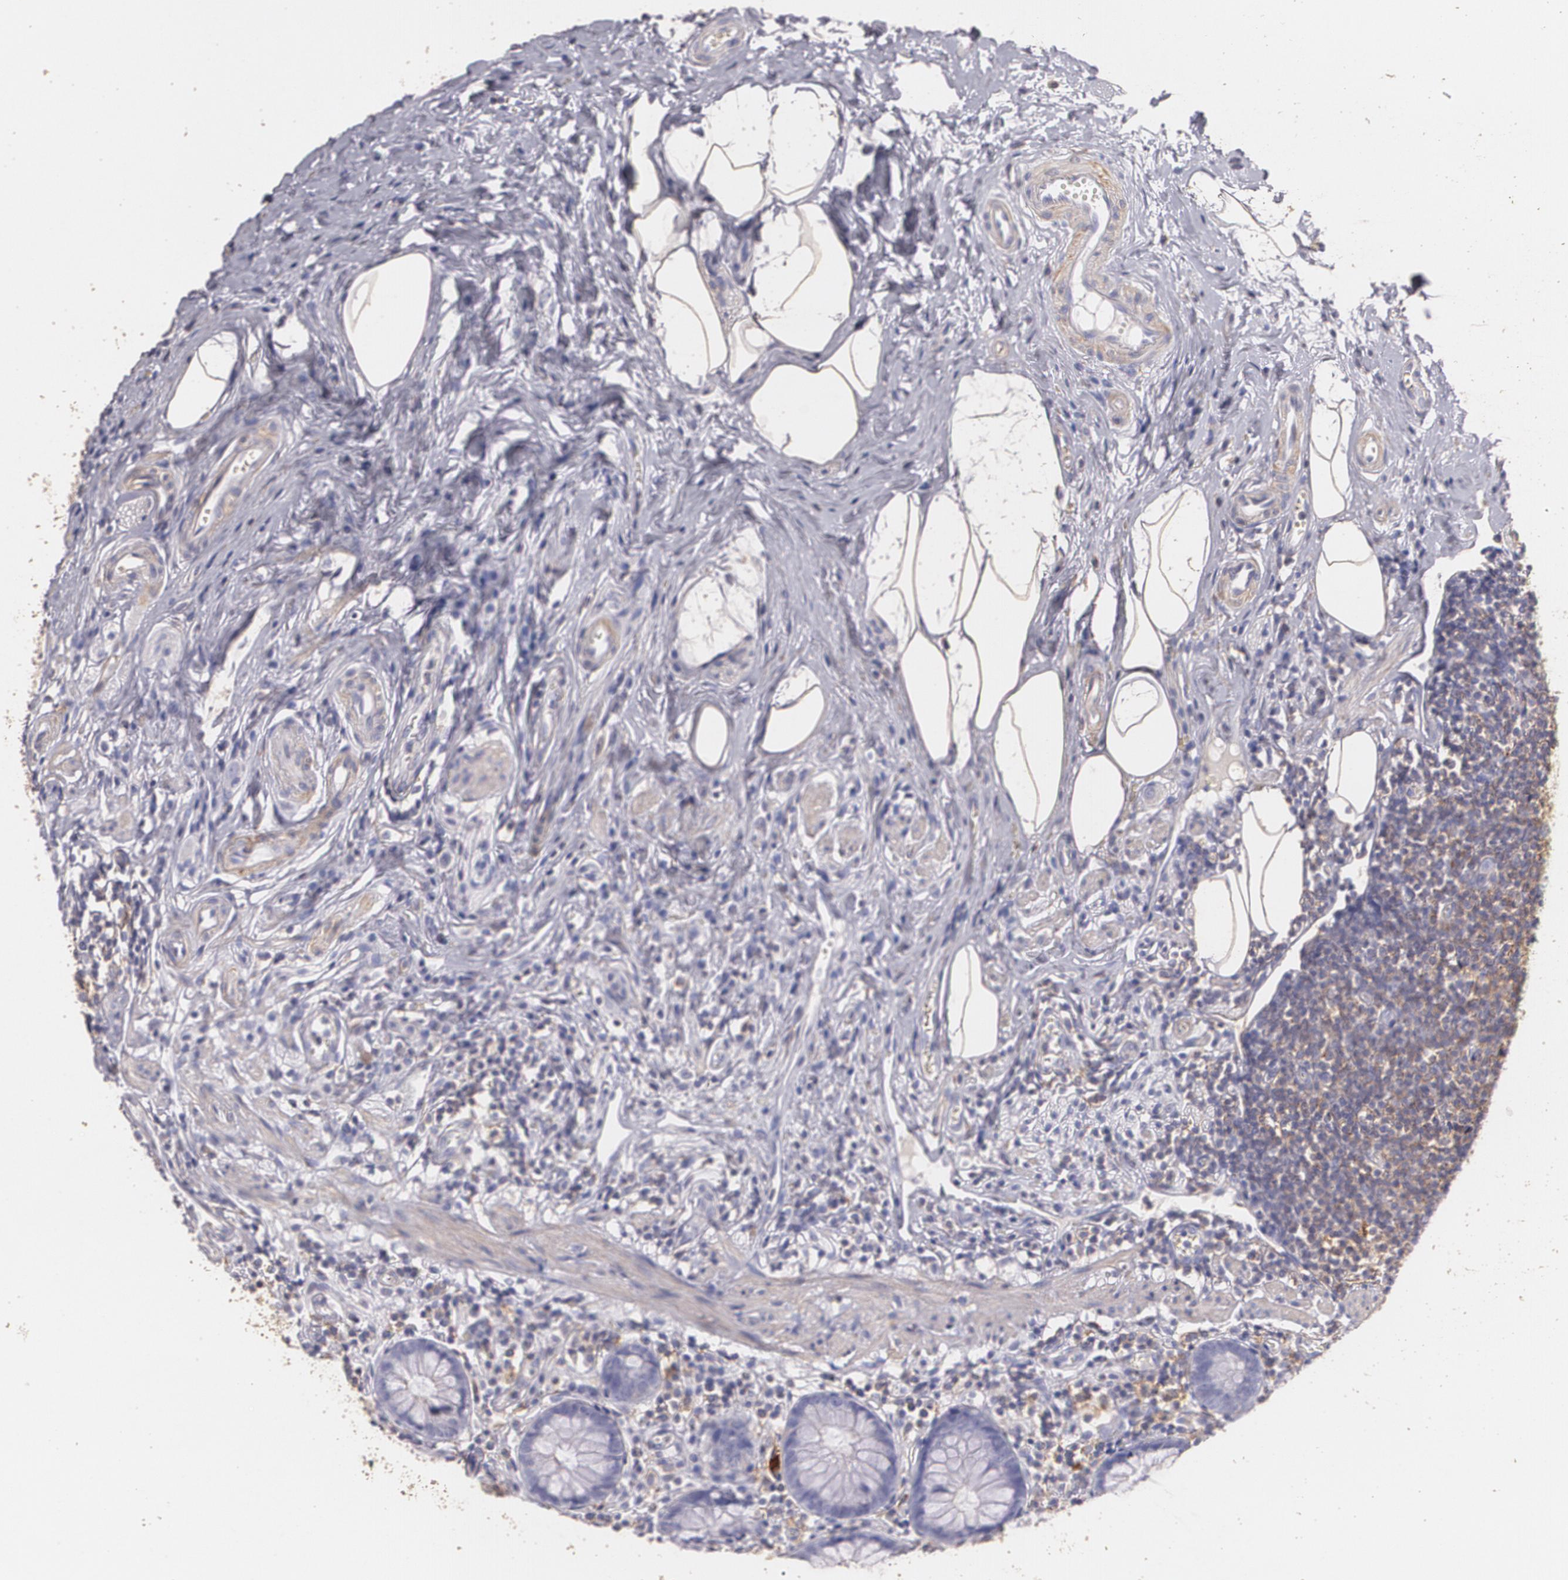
{"staining": {"intensity": "negative", "quantity": "none", "location": "none"}, "tissue": "appendix", "cell_type": "Glandular cells", "image_type": "normal", "snomed": [{"axis": "morphology", "description": "Normal tissue, NOS"}, {"axis": "topography", "description": "Appendix"}], "caption": "Histopathology image shows no significant protein positivity in glandular cells of normal appendix.", "gene": "TGFBR1", "patient": {"sex": "male", "age": 38}}